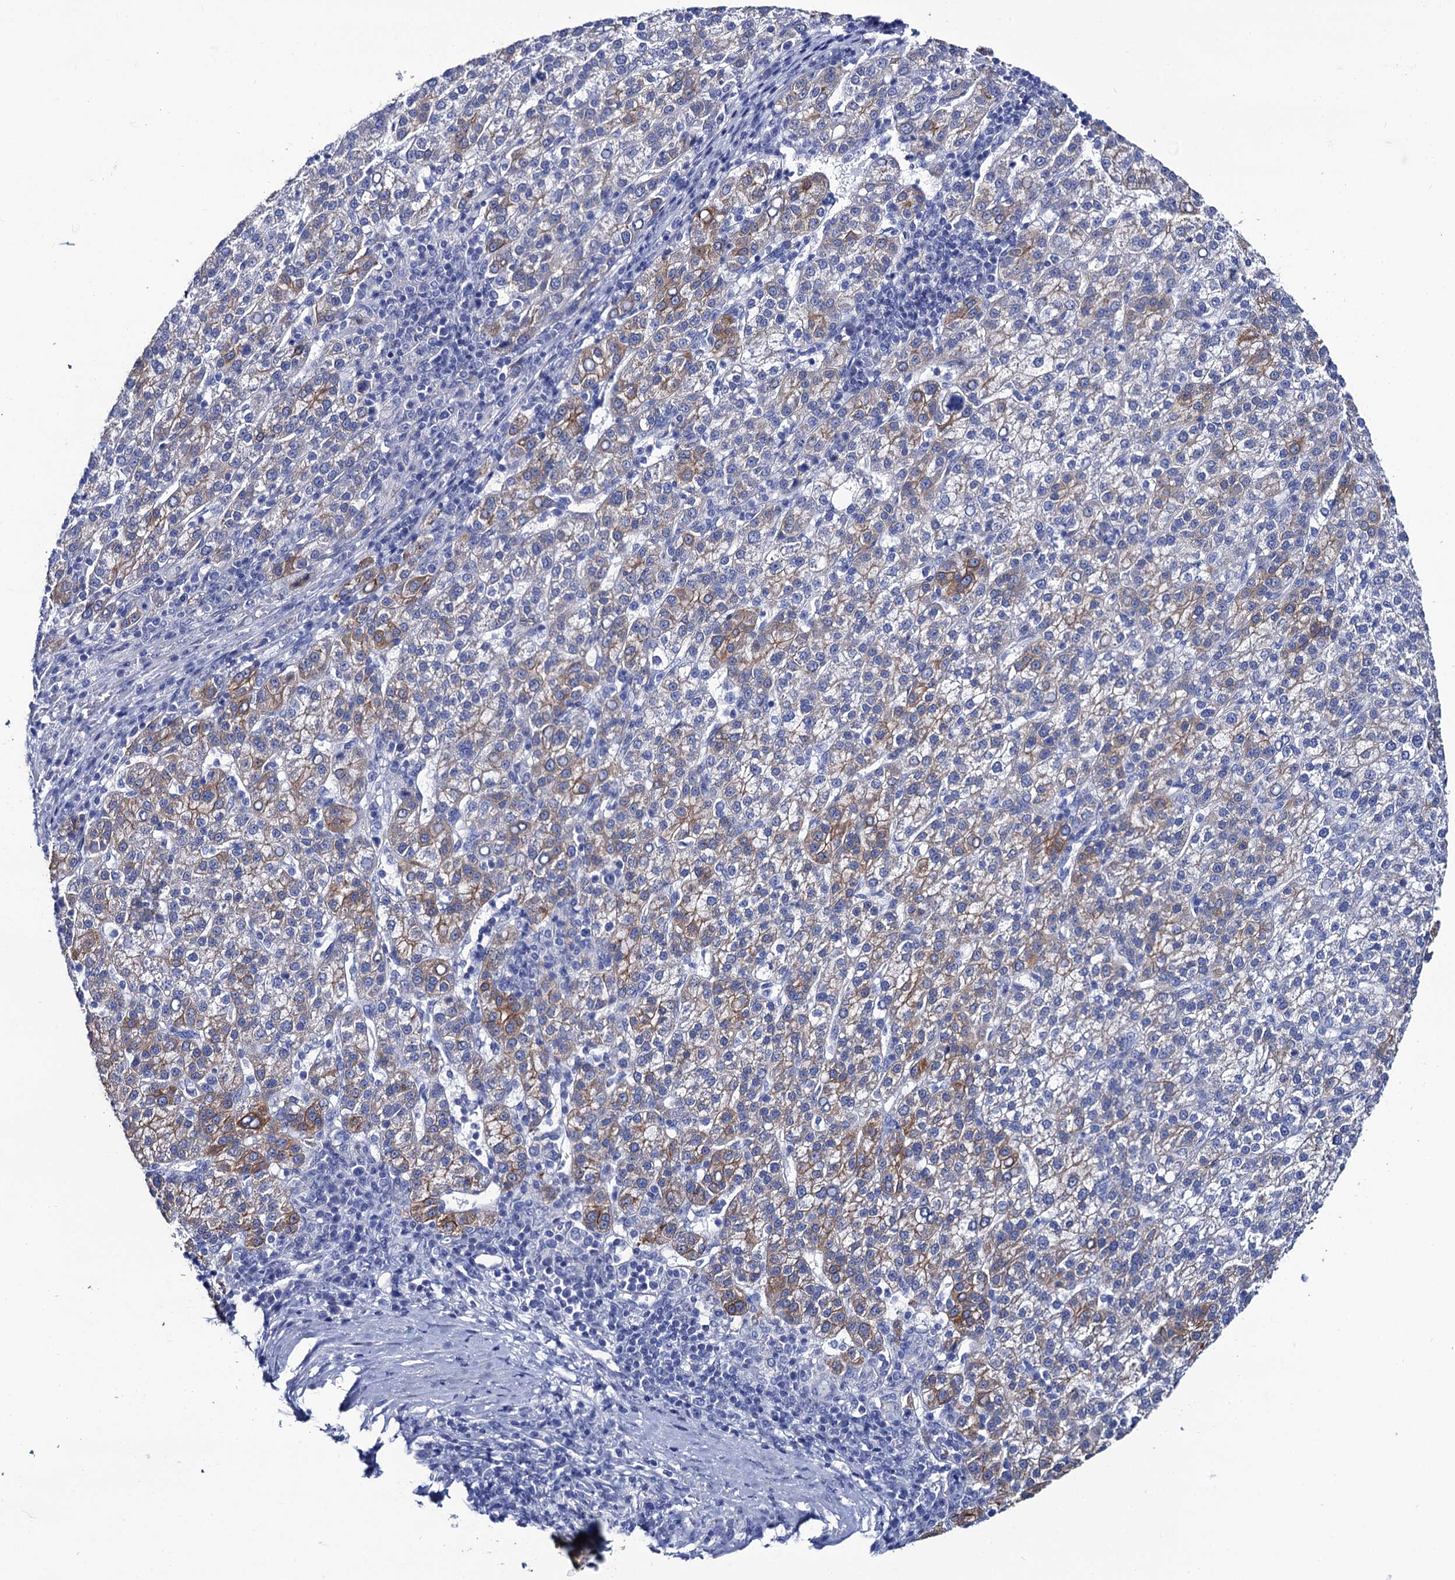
{"staining": {"intensity": "moderate", "quantity": "<25%", "location": "cytoplasmic/membranous"}, "tissue": "liver cancer", "cell_type": "Tumor cells", "image_type": "cancer", "snomed": [{"axis": "morphology", "description": "Carcinoma, Hepatocellular, NOS"}, {"axis": "topography", "description": "Liver"}], "caption": "Moderate cytoplasmic/membranous positivity for a protein is present in approximately <25% of tumor cells of liver cancer (hepatocellular carcinoma) using immunohistochemistry (IHC).", "gene": "RAB3IP", "patient": {"sex": "female", "age": 58}}